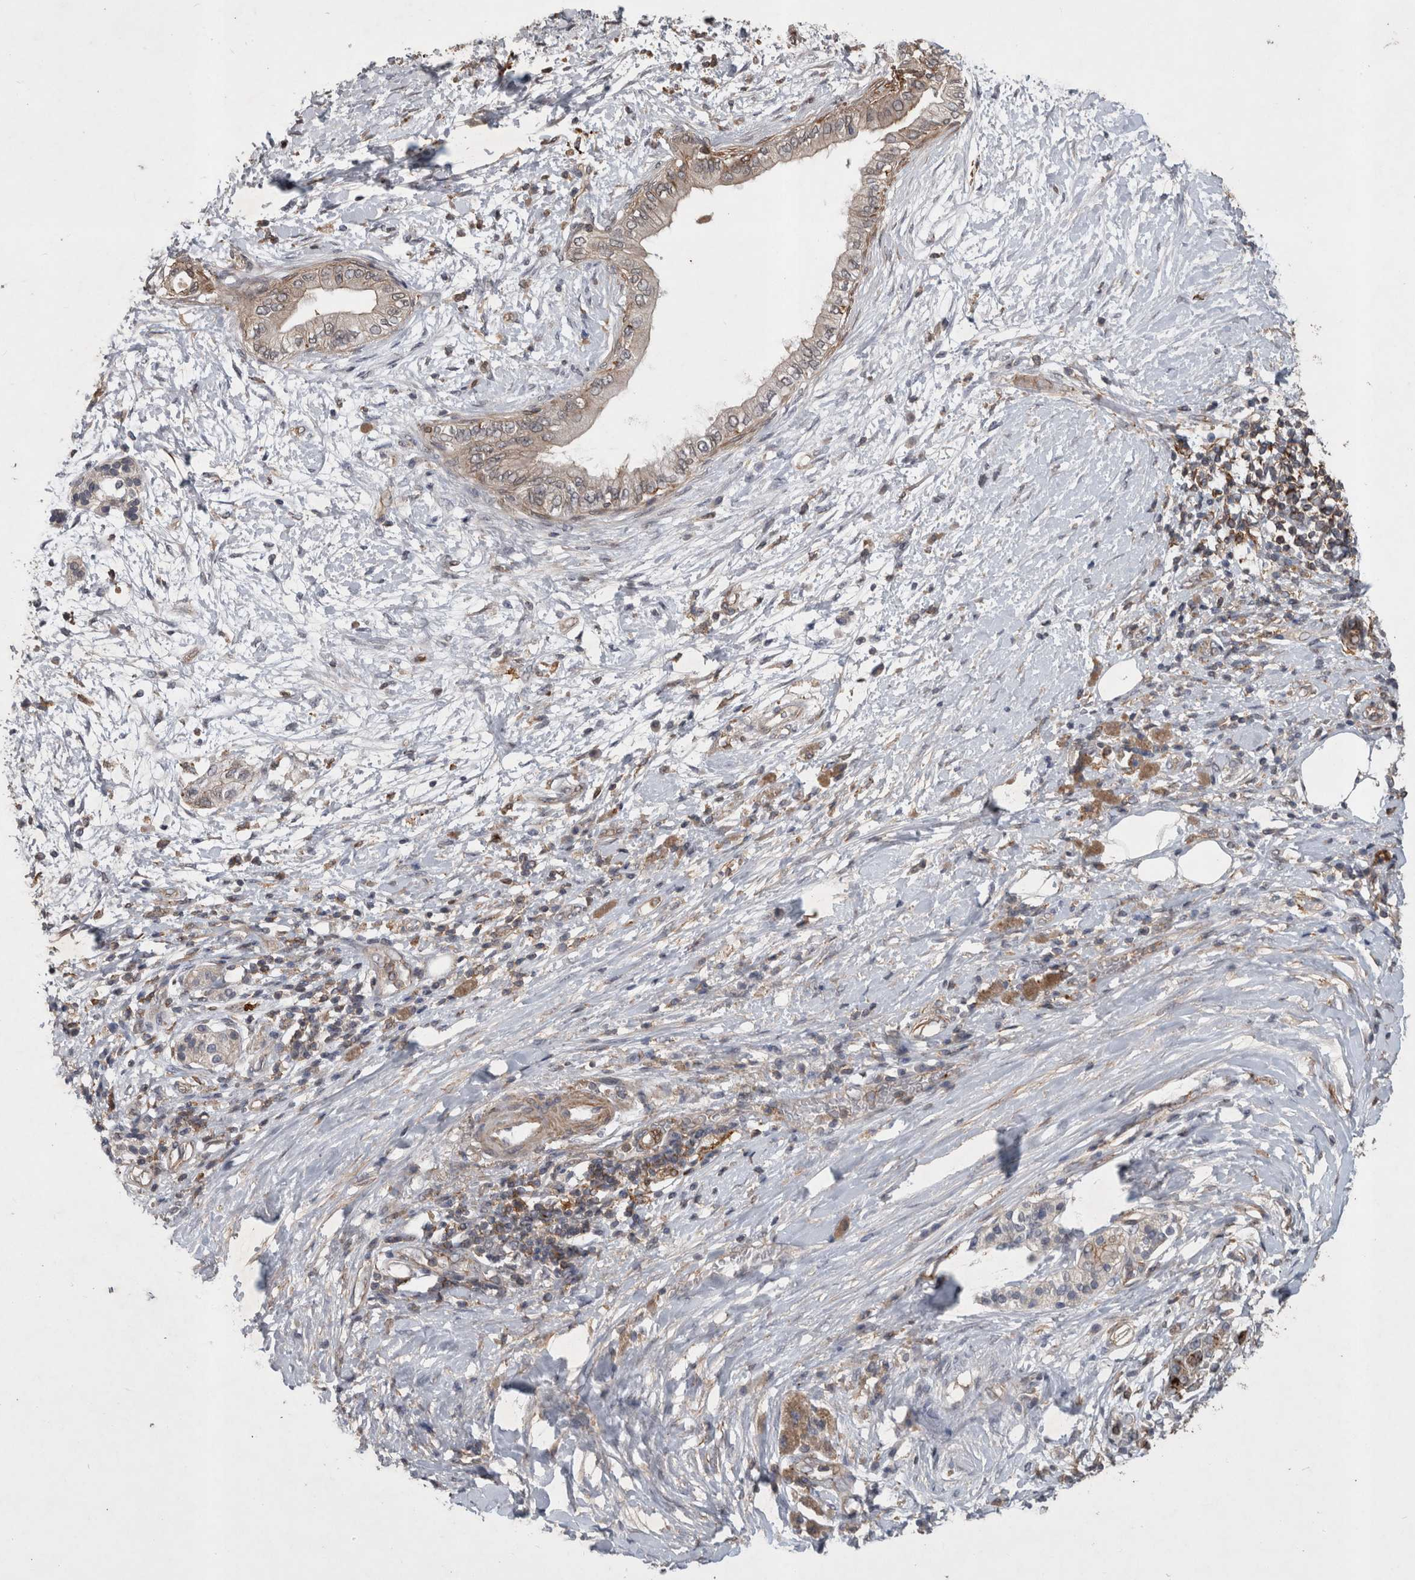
{"staining": {"intensity": "weak", "quantity": "<25%", "location": "cytoplasmic/membranous"}, "tissue": "pancreatic cancer", "cell_type": "Tumor cells", "image_type": "cancer", "snomed": [{"axis": "morphology", "description": "Normal tissue, NOS"}, {"axis": "morphology", "description": "Adenocarcinoma, NOS"}, {"axis": "topography", "description": "Pancreas"}, {"axis": "topography", "description": "Duodenum"}], "caption": "IHC of human pancreatic cancer shows no staining in tumor cells.", "gene": "SPATA48", "patient": {"sex": "female", "age": 60}}